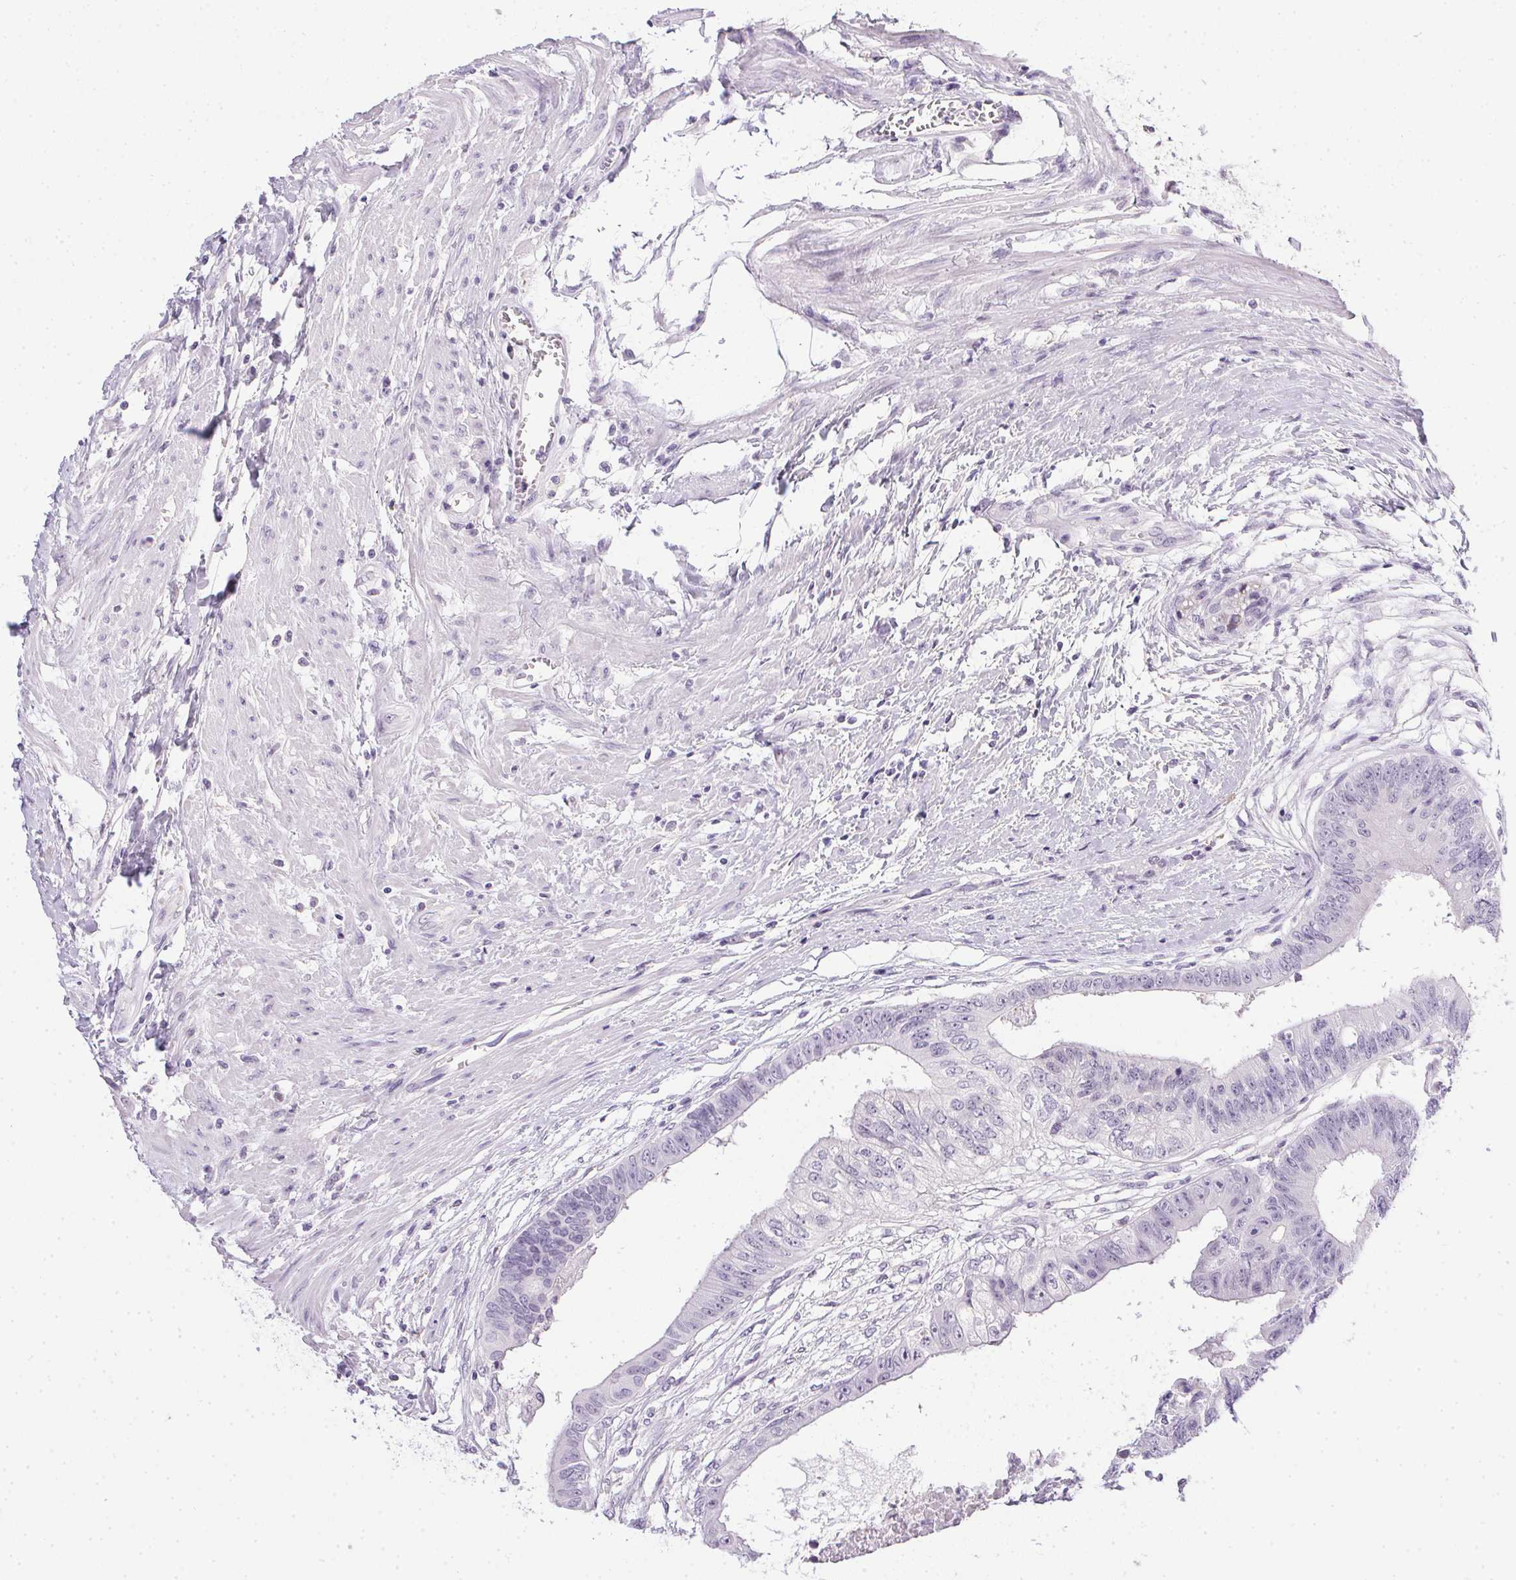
{"staining": {"intensity": "negative", "quantity": "none", "location": "none"}, "tissue": "colorectal cancer", "cell_type": "Tumor cells", "image_type": "cancer", "snomed": [{"axis": "morphology", "description": "Adenocarcinoma, NOS"}, {"axis": "topography", "description": "Rectum"}], "caption": "Adenocarcinoma (colorectal) stained for a protein using immunohistochemistry reveals no expression tumor cells.", "gene": "PRL", "patient": {"sex": "male", "age": 63}}